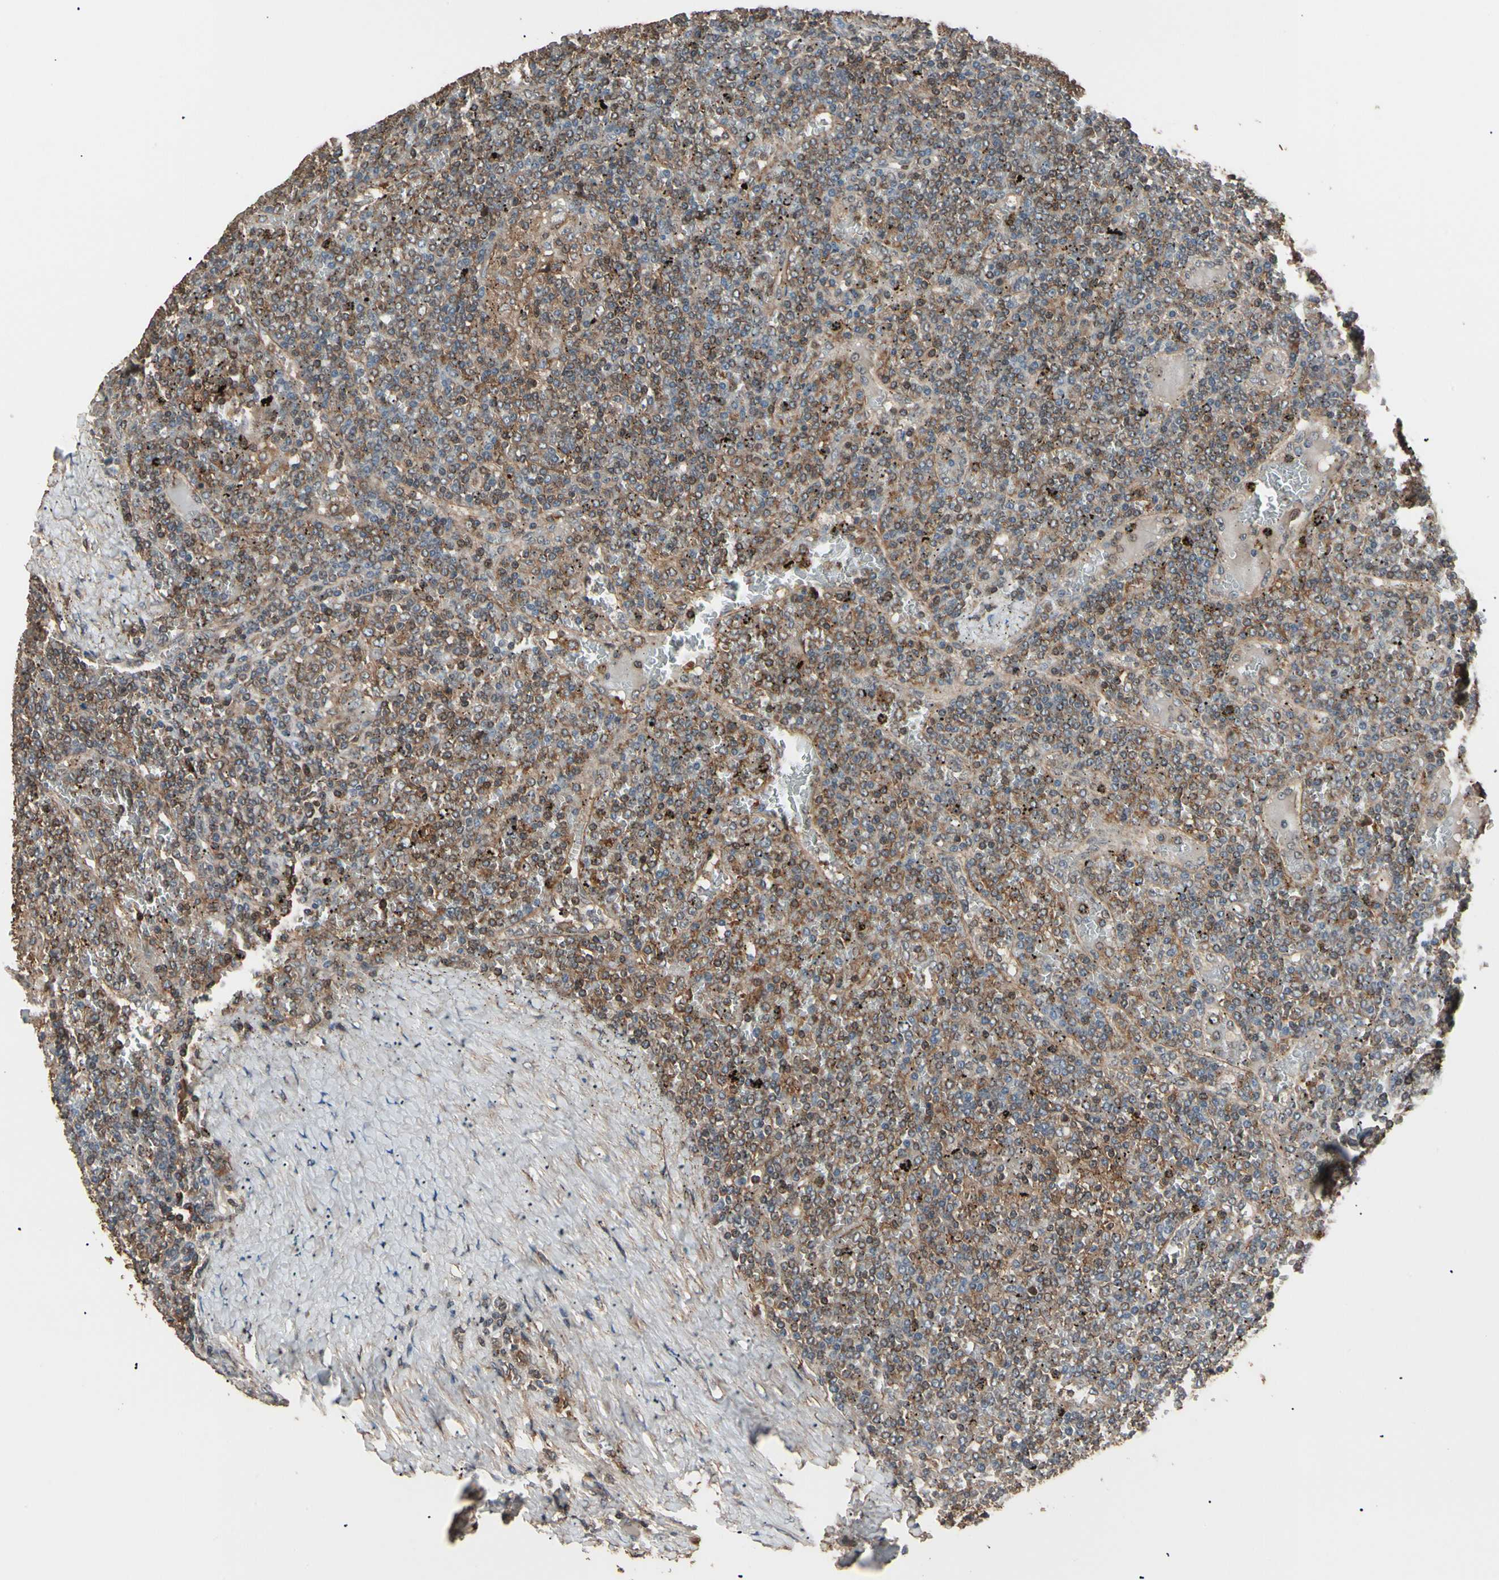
{"staining": {"intensity": "moderate", "quantity": ">75%", "location": "cytoplasmic/membranous"}, "tissue": "lymphoma", "cell_type": "Tumor cells", "image_type": "cancer", "snomed": [{"axis": "morphology", "description": "Malignant lymphoma, non-Hodgkin's type, Low grade"}, {"axis": "topography", "description": "Spleen"}], "caption": "An image of human lymphoma stained for a protein exhibits moderate cytoplasmic/membranous brown staining in tumor cells. The staining was performed using DAB (3,3'-diaminobenzidine) to visualize the protein expression in brown, while the nuclei were stained in blue with hematoxylin (Magnification: 20x).", "gene": "MAPK13", "patient": {"sex": "female", "age": 19}}